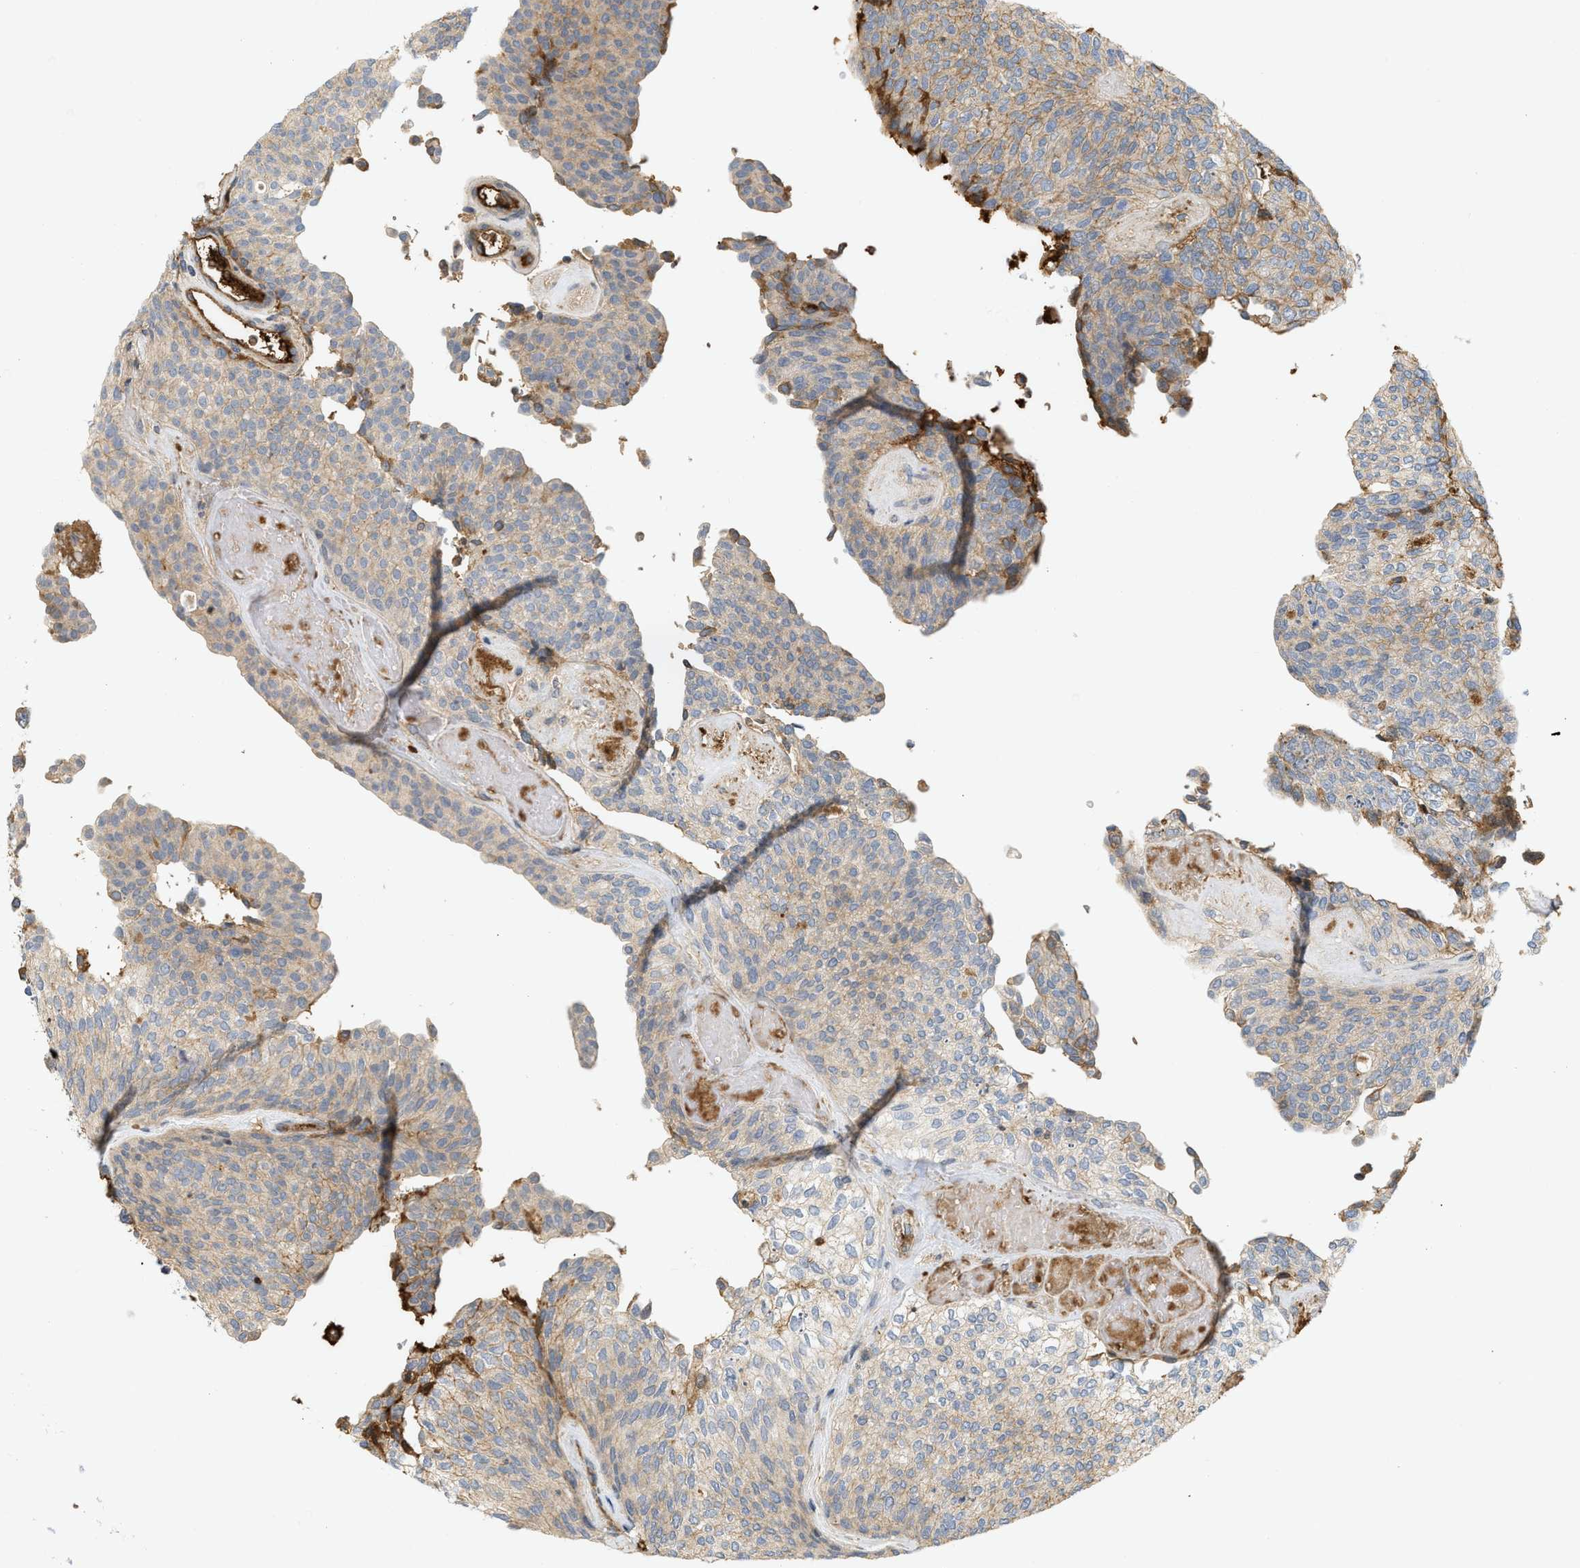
{"staining": {"intensity": "moderate", "quantity": "25%-75%", "location": "cytoplasmic/membranous"}, "tissue": "urothelial cancer", "cell_type": "Tumor cells", "image_type": "cancer", "snomed": [{"axis": "morphology", "description": "Urothelial carcinoma, Low grade"}, {"axis": "topography", "description": "Urinary bladder"}], "caption": "Immunohistochemical staining of urothelial cancer displays medium levels of moderate cytoplasmic/membranous staining in about 25%-75% of tumor cells.", "gene": "F8", "patient": {"sex": "female", "age": 79}}